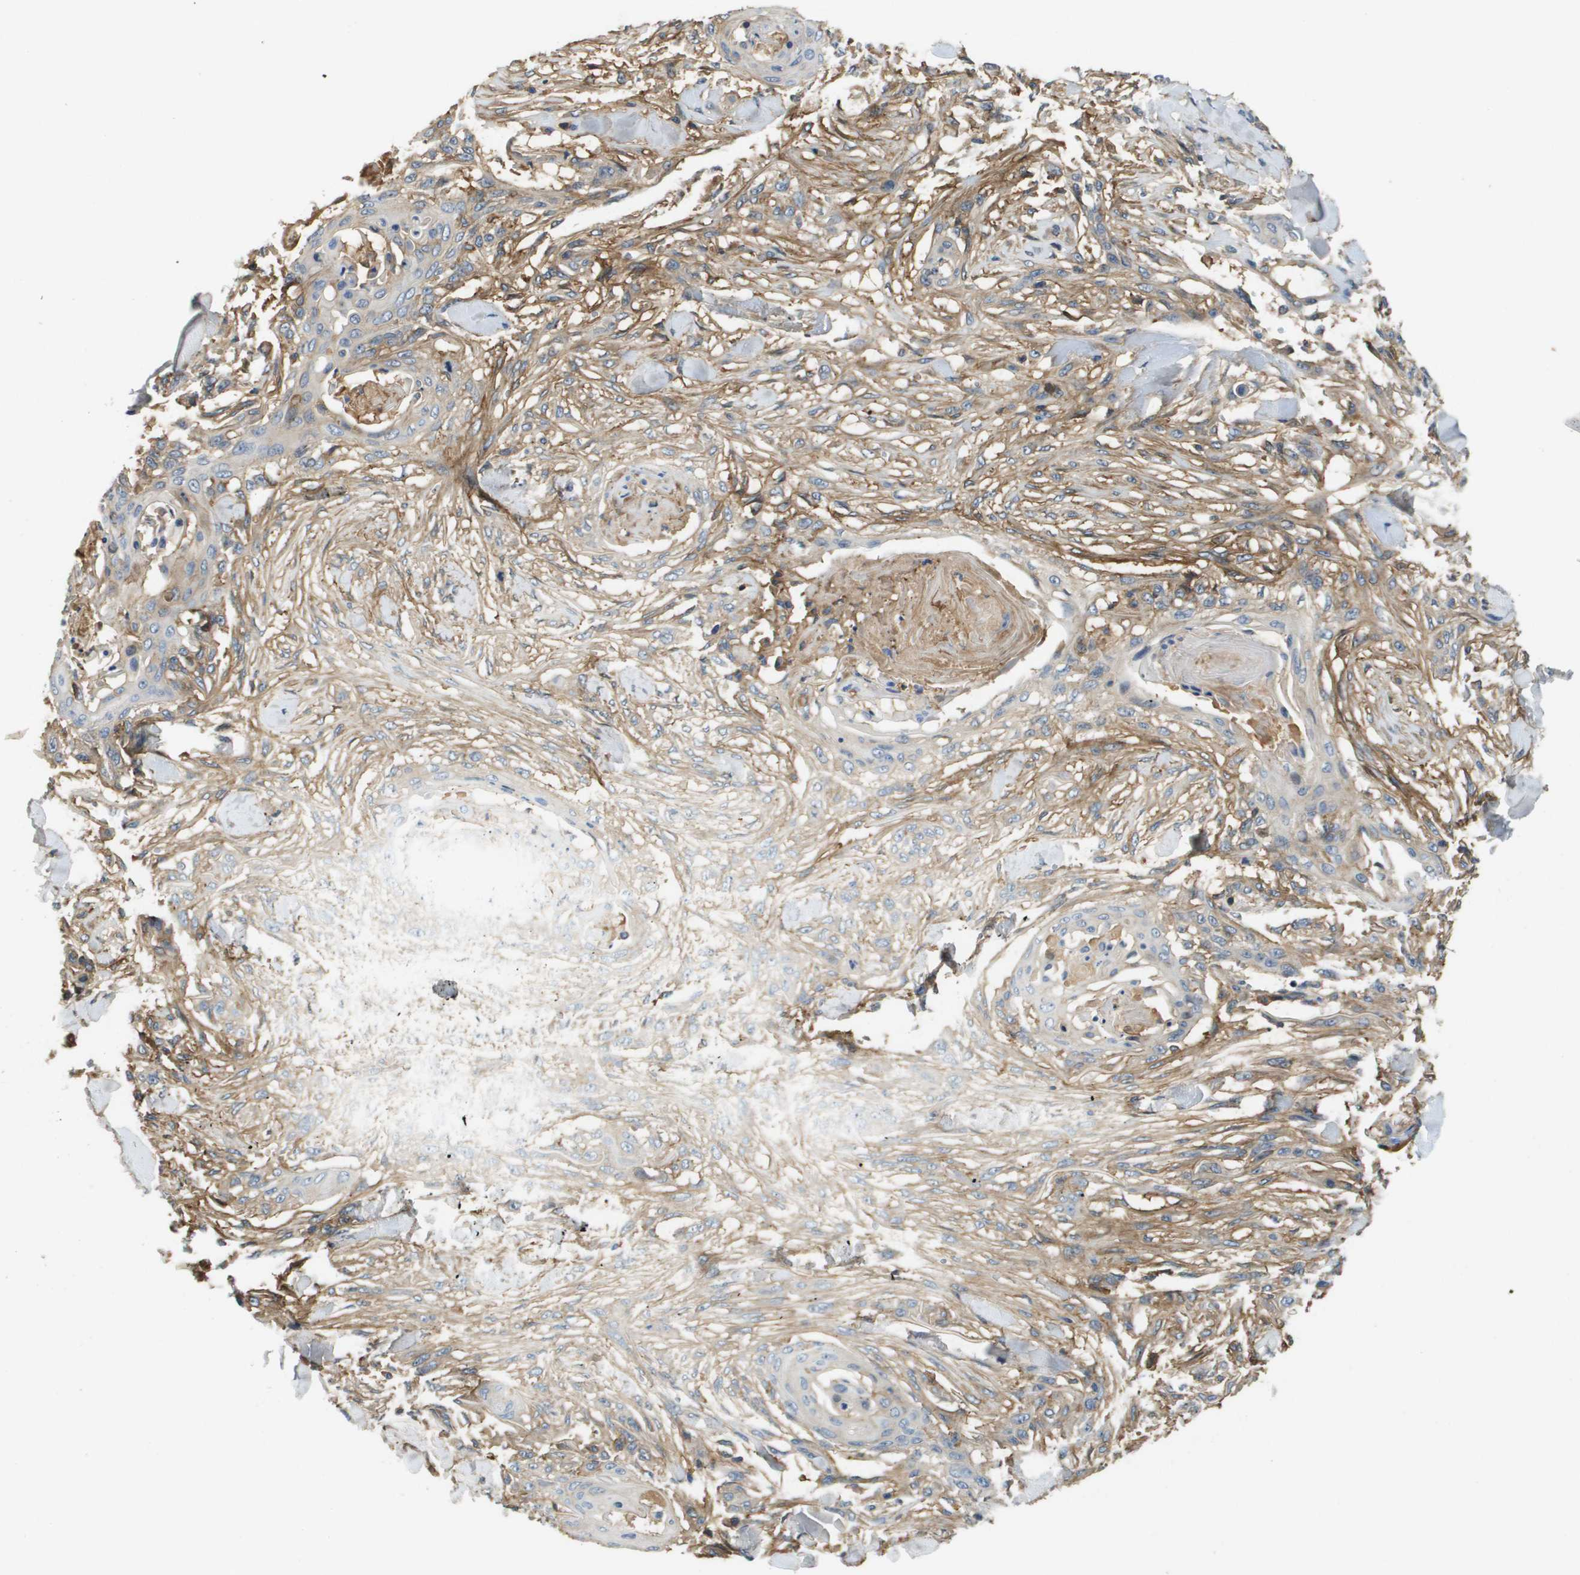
{"staining": {"intensity": "moderate", "quantity": ">75%", "location": "cytoplasmic/membranous"}, "tissue": "skin cancer", "cell_type": "Tumor cells", "image_type": "cancer", "snomed": [{"axis": "morphology", "description": "Normal tissue, NOS"}, {"axis": "morphology", "description": "Squamous cell carcinoma, NOS"}, {"axis": "topography", "description": "Skin"}], "caption": "Human skin squamous cell carcinoma stained with a protein marker shows moderate staining in tumor cells.", "gene": "SLC16A3", "patient": {"sex": "female", "age": 59}}